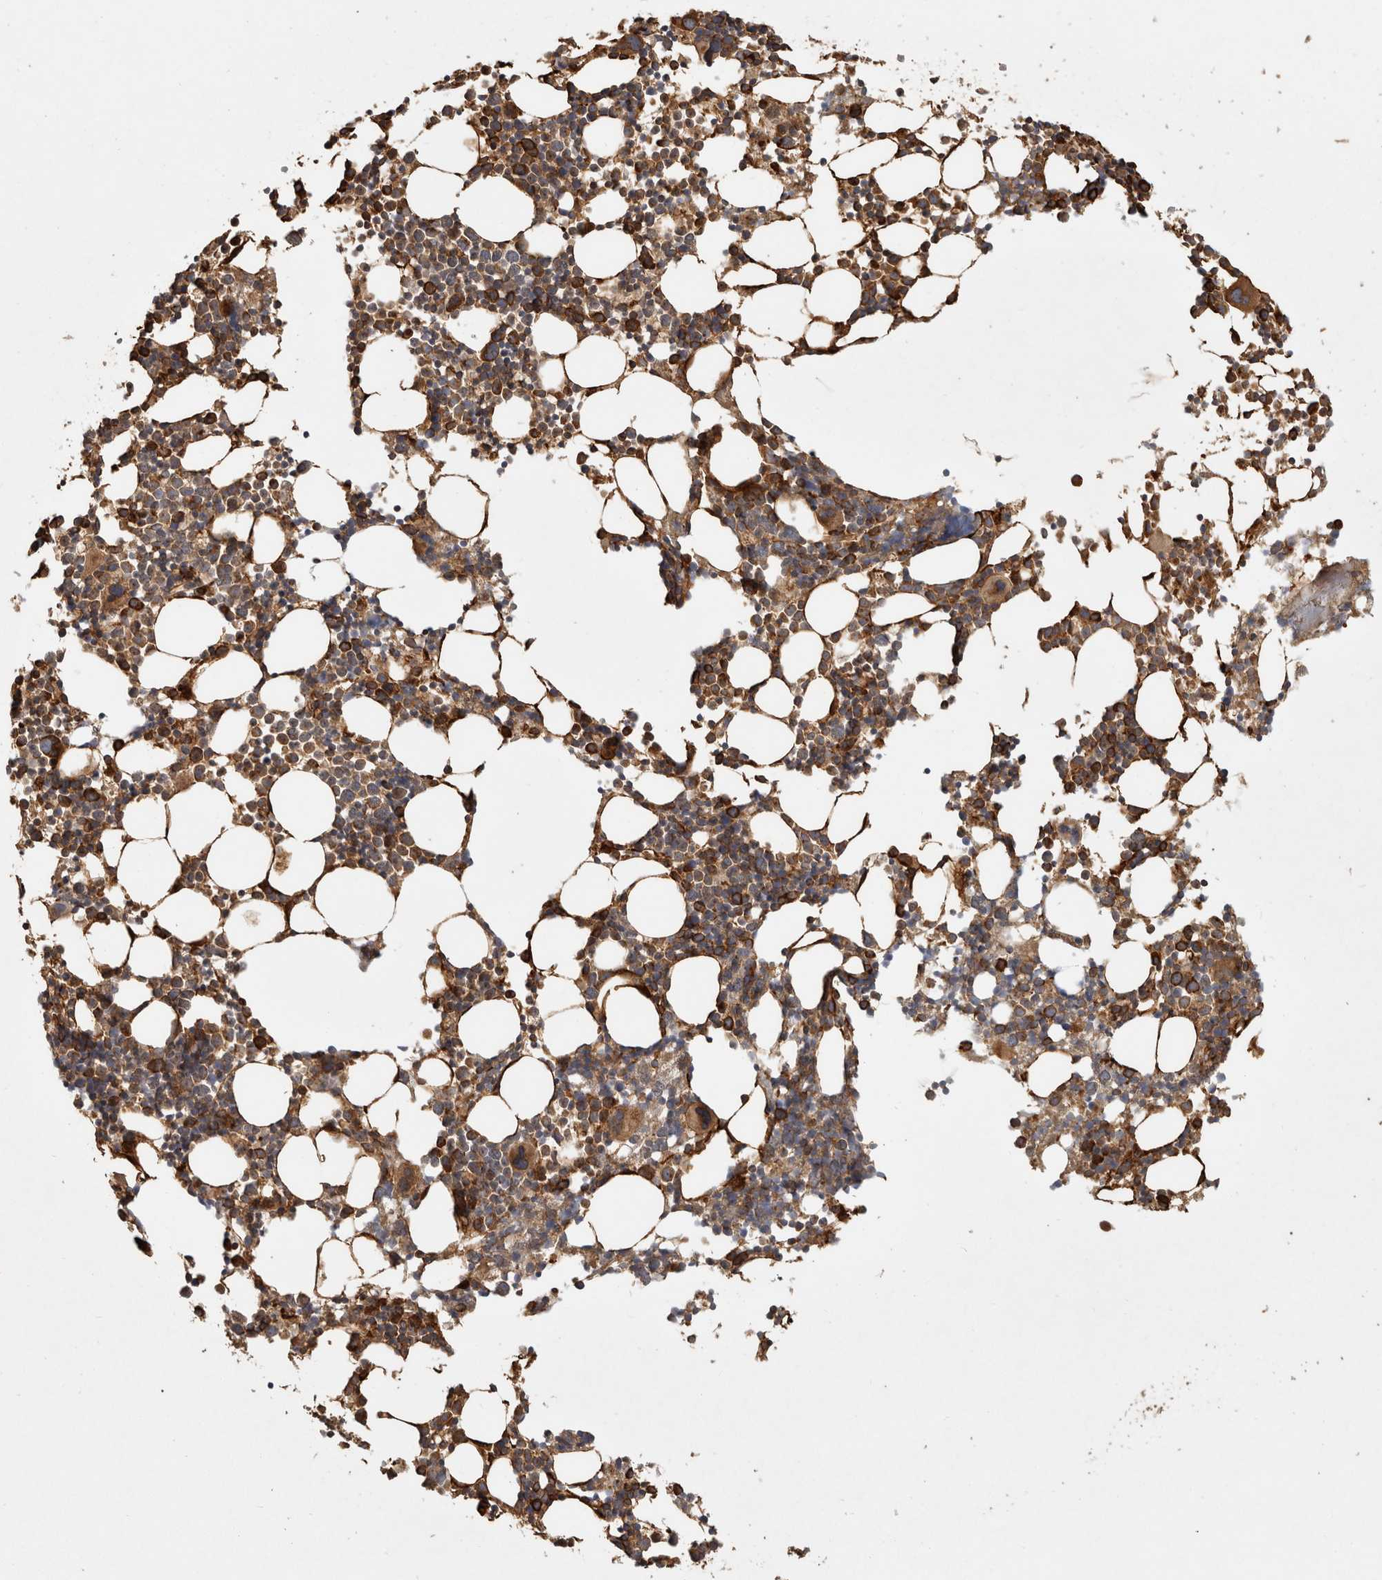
{"staining": {"intensity": "strong", "quantity": ">75%", "location": "cytoplasmic/membranous"}, "tissue": "bone marrow", "cell_type": "Hematopoietic cells", "image_type": "normal", "snomed": [{"axis": "morphology", "description": "Normal tissue, NOS"}, {"axis": "morphology", "description": "Inflammation, NOS"}, {"axis": "topography", "description": "Bone marrow"}], "caption": "Immunohistochemical staining of benign bone marrow demonstrates high levels of strong cytoplasmic/membranous expression in approximately >75% of hematopoietic cells. Ihc stains the protein in brown and the nuclei are stained blue.", "gene": "CAMSAP2", "patient": {"sex": "male", "age": 21}}